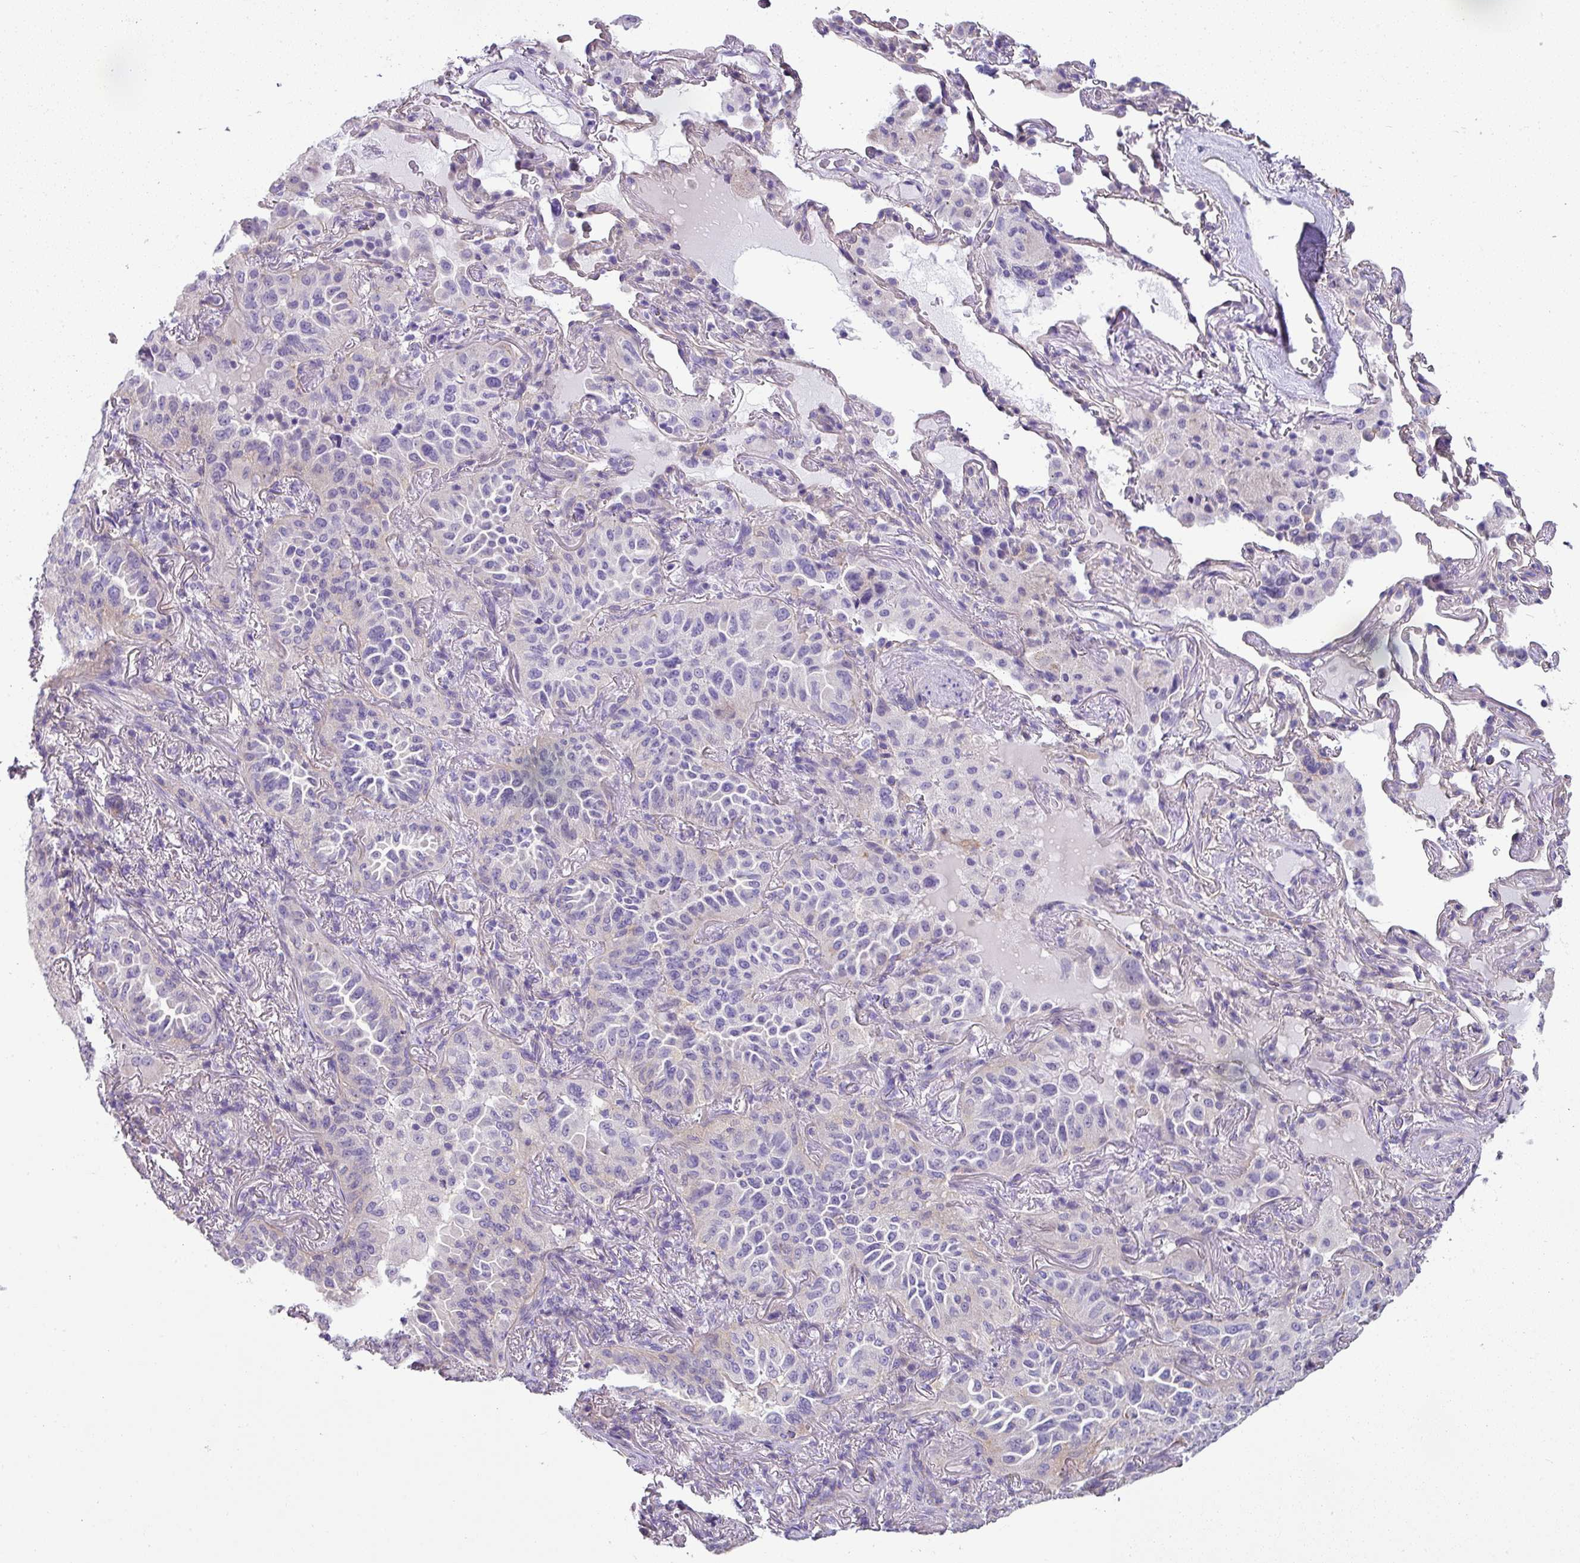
{"staining": {"intensity": "negative", "quantity": "none", "location": "none"}, "tissue": "lung cancer", "cell_type": "Tumor cells", "image_type": "cancer", "snomed": [{"axis": "morphology", "description": "Adenocarcinoma, NOS"}, {"axis": "topography", "description": "Lung"}], "caption": "This is an IHC photomicrograph of lung adenocarcinoma. There is no positivity in tumor cells.", "gene": "PALS2", "patient": {"sex": "female", "age": 69}}